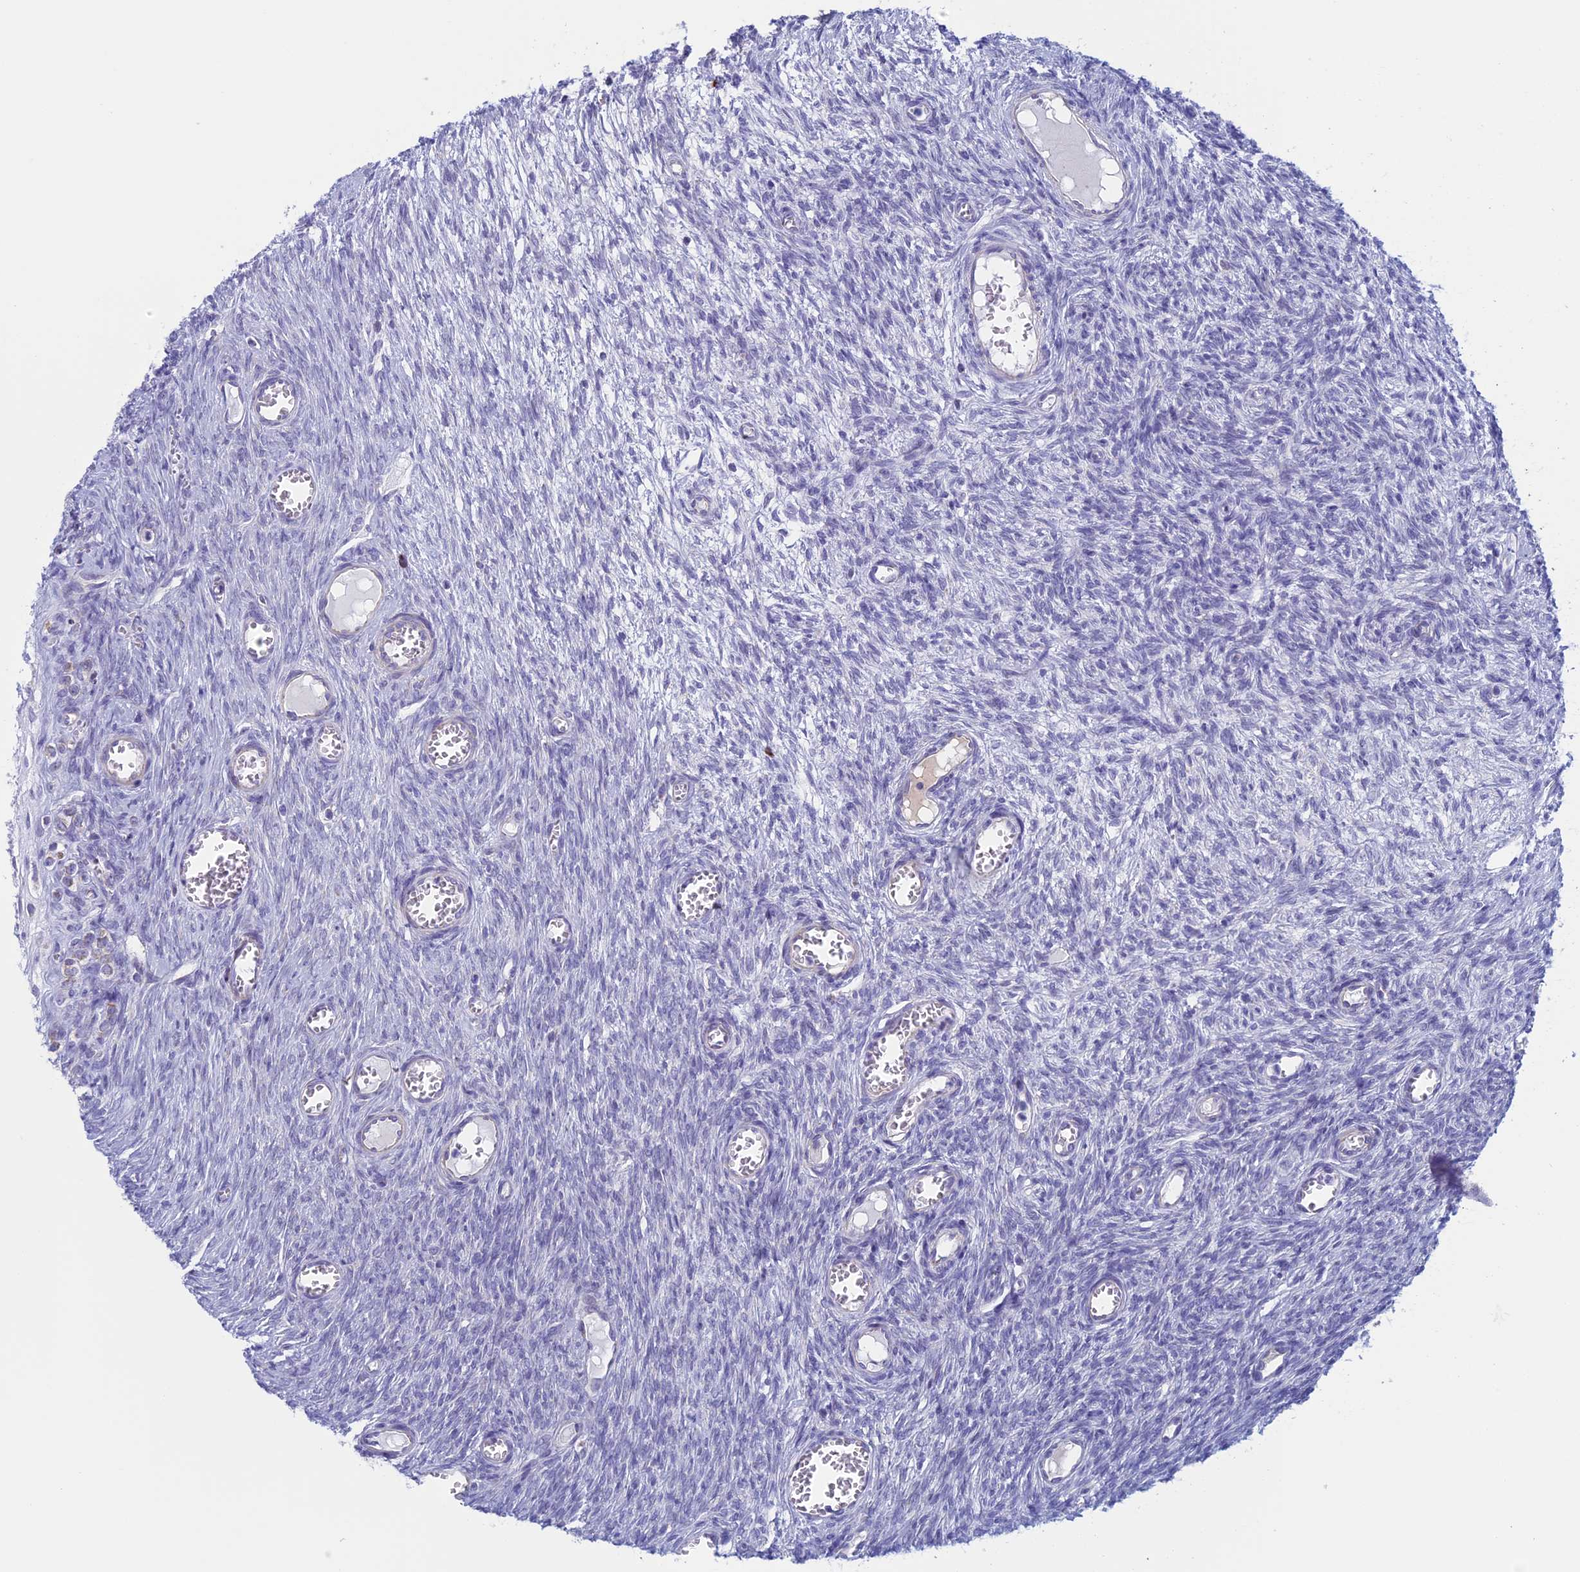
{"staining": {"intensity": "negative", "quantity": "none", "location": "none"}, "tissue": "ovary", "cell_type": "Follicle cells", "image_type": "normal", "snomed": [{"axis": "morphology", "description": "Normal tissue, NOS"}, {"axis": "topography", "description": "Ovary"}], "caption": "DAB immunohistochemical staining of normal human ovary exhibits no significant positivity in follicle cells. (Stains: DAB immunohistochemistry (IHC) with hematoxylin counter stain, Microscopy: brightfield microscopy at high magnification).", "gene": "NDUFB9", "patient": {"sex": "female", "age": 44}}